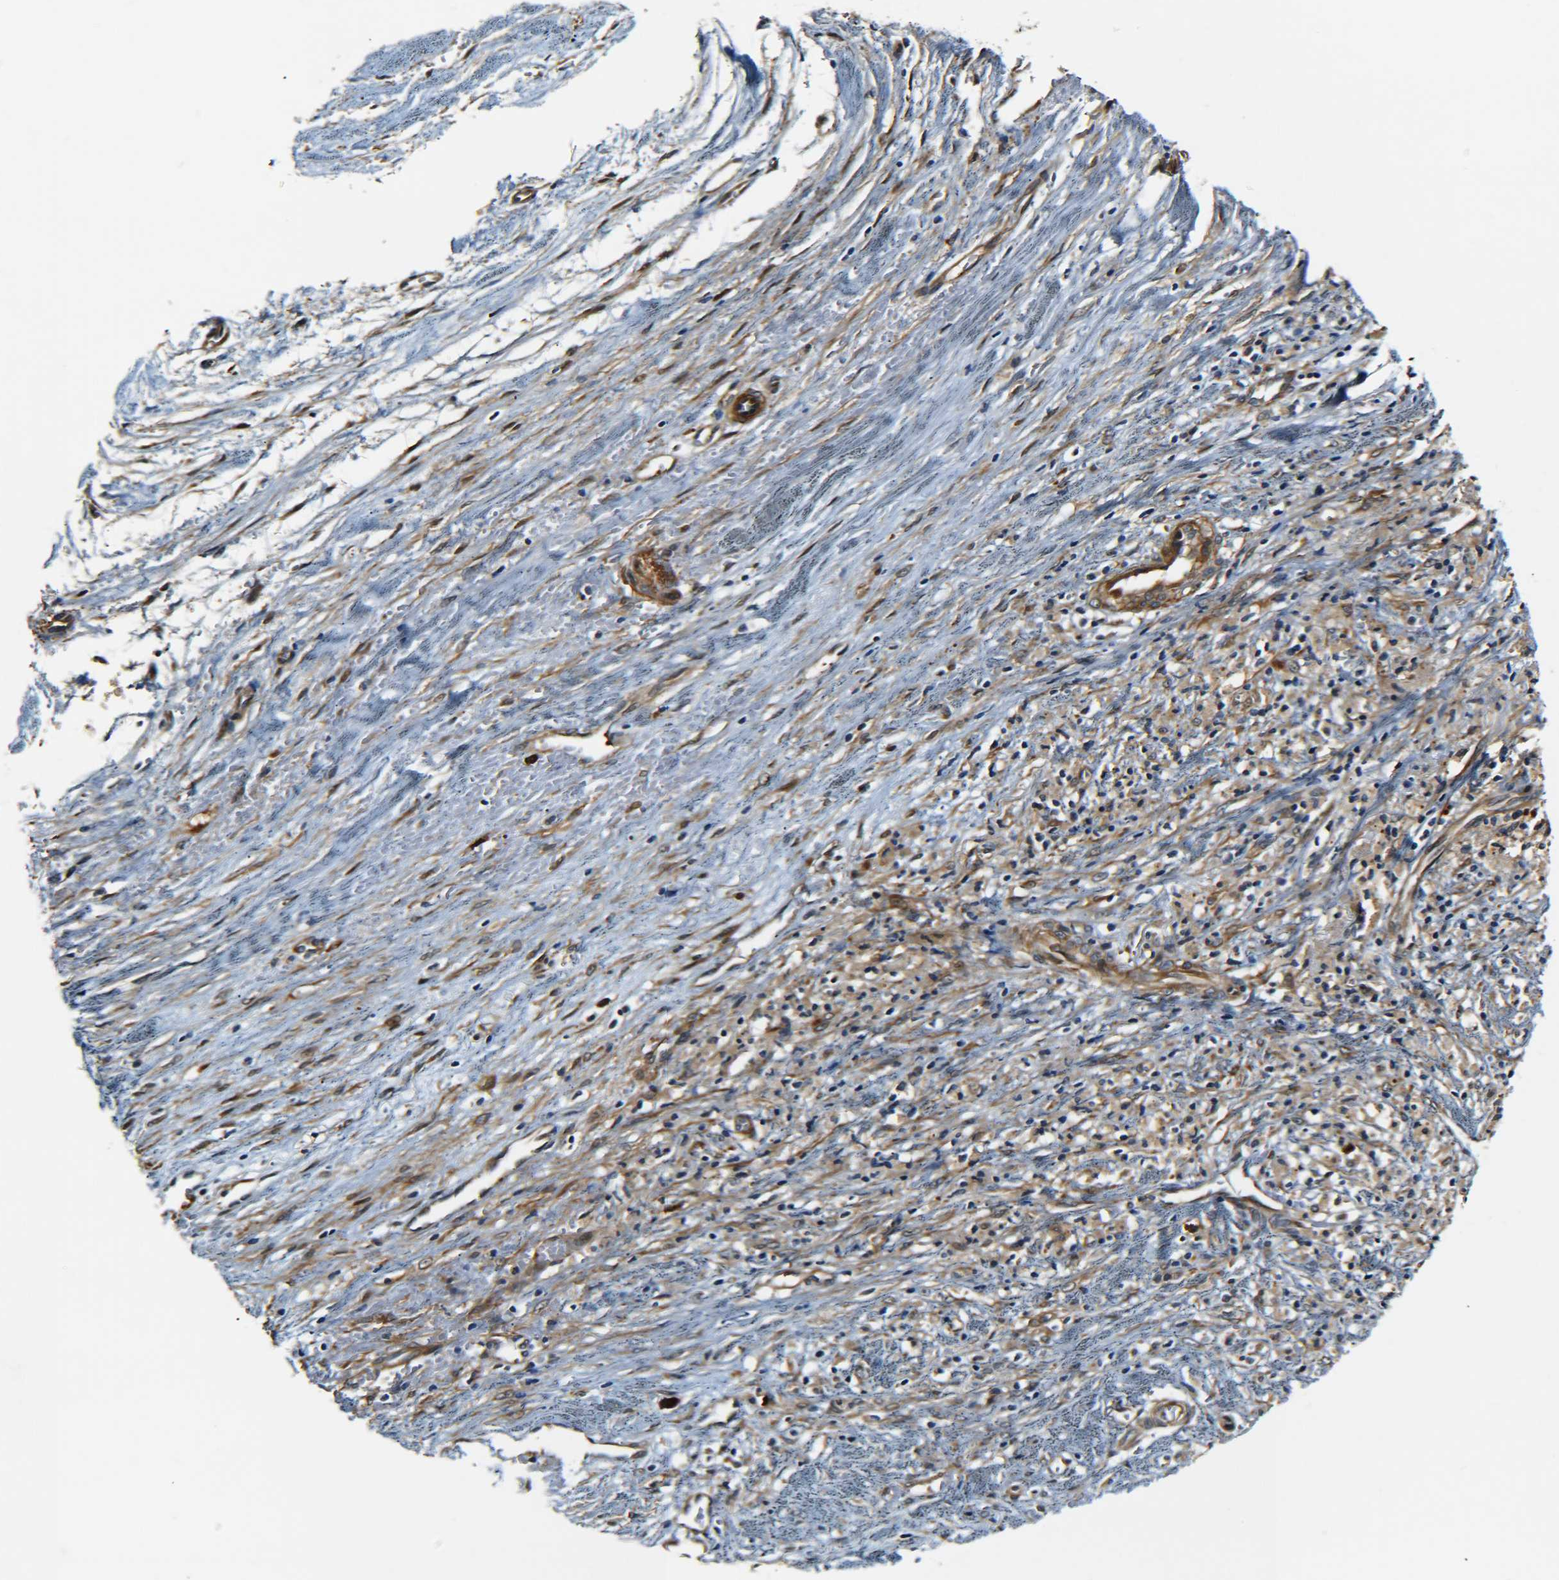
{"staining": {"intensity": "moderate", "quantity": ">75%", "location": "cytoplasmic/membranous"}, "tissue": "liver cancer", "cell_type": "Tumor cells", "image_type": "cancer", "snomed": [{"axis": "morphology", "description": "Cholangiocarcinoma"}, {"axis": "topography", "description": "Liver"}], "caption": "Immunohistochemistry (IHC) of human liver cancer (cholangiocarcinoma) reveals medium levels of moderate cytoplasmic/membranous positivity in approximately >75% of tumor cells.", "gene": "MEIS1", "patient": {"sex": "female", "age": 70}}